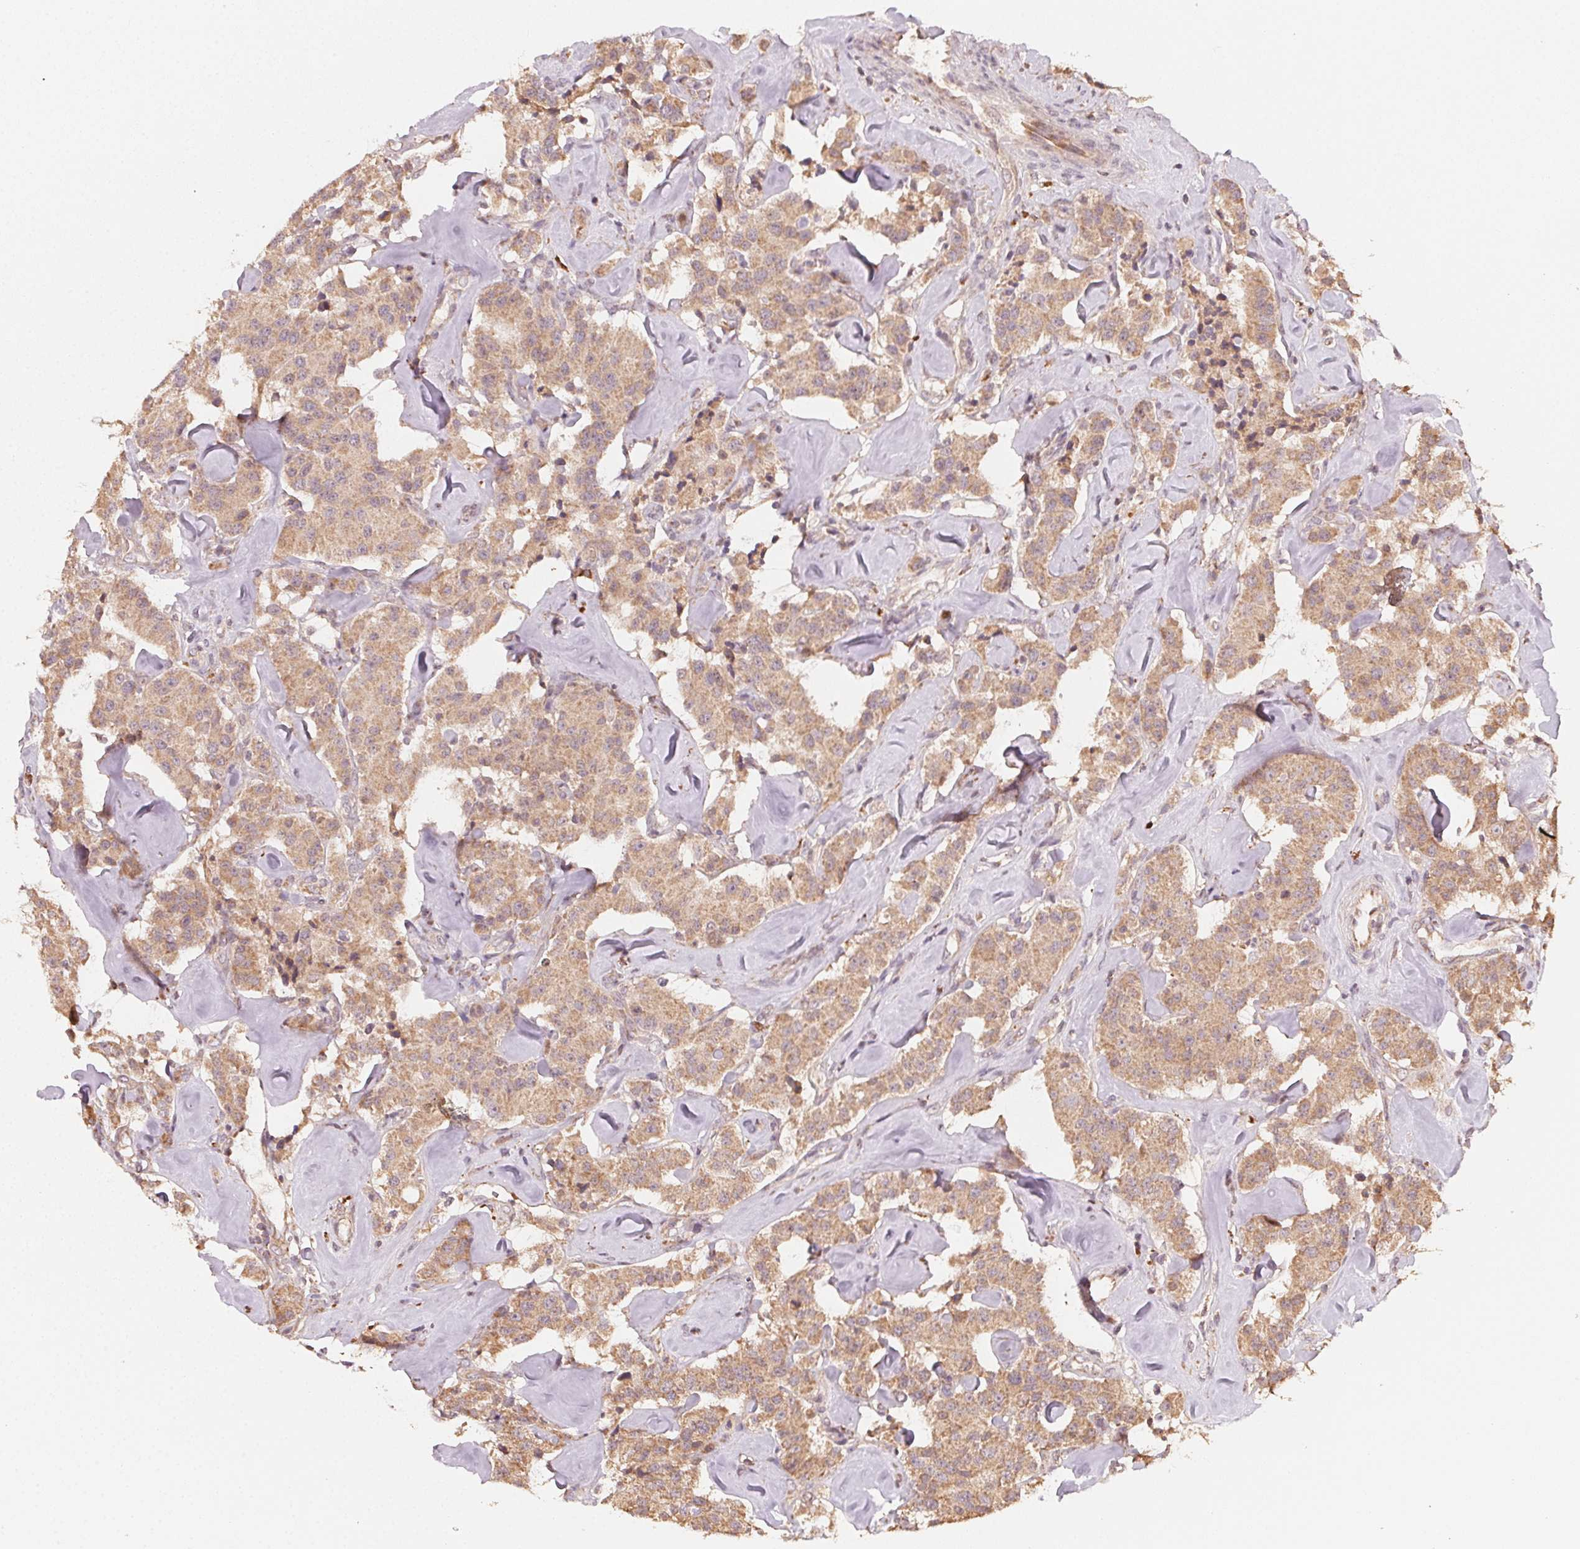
{"staining": {"intensity": "moderate", "quantity": ">75%", "location": "cytoplasmic/membranous"}, "tissue": "carcinoid", "cell_type": "Tumor cells", "image_type": "cancer", "snomed": [{"axis": "morphology", "description": "Carcinoid, malignant, NOS"}, {"axis": "topography", "description": "Pancreas"}], "caption": "A brown stain highlights moderate cytoplasmic/membranous staining of a protein in carcinoid tumor cells.", "gene": "WBP2", "patient": {"sex": "male", "age": 41}}